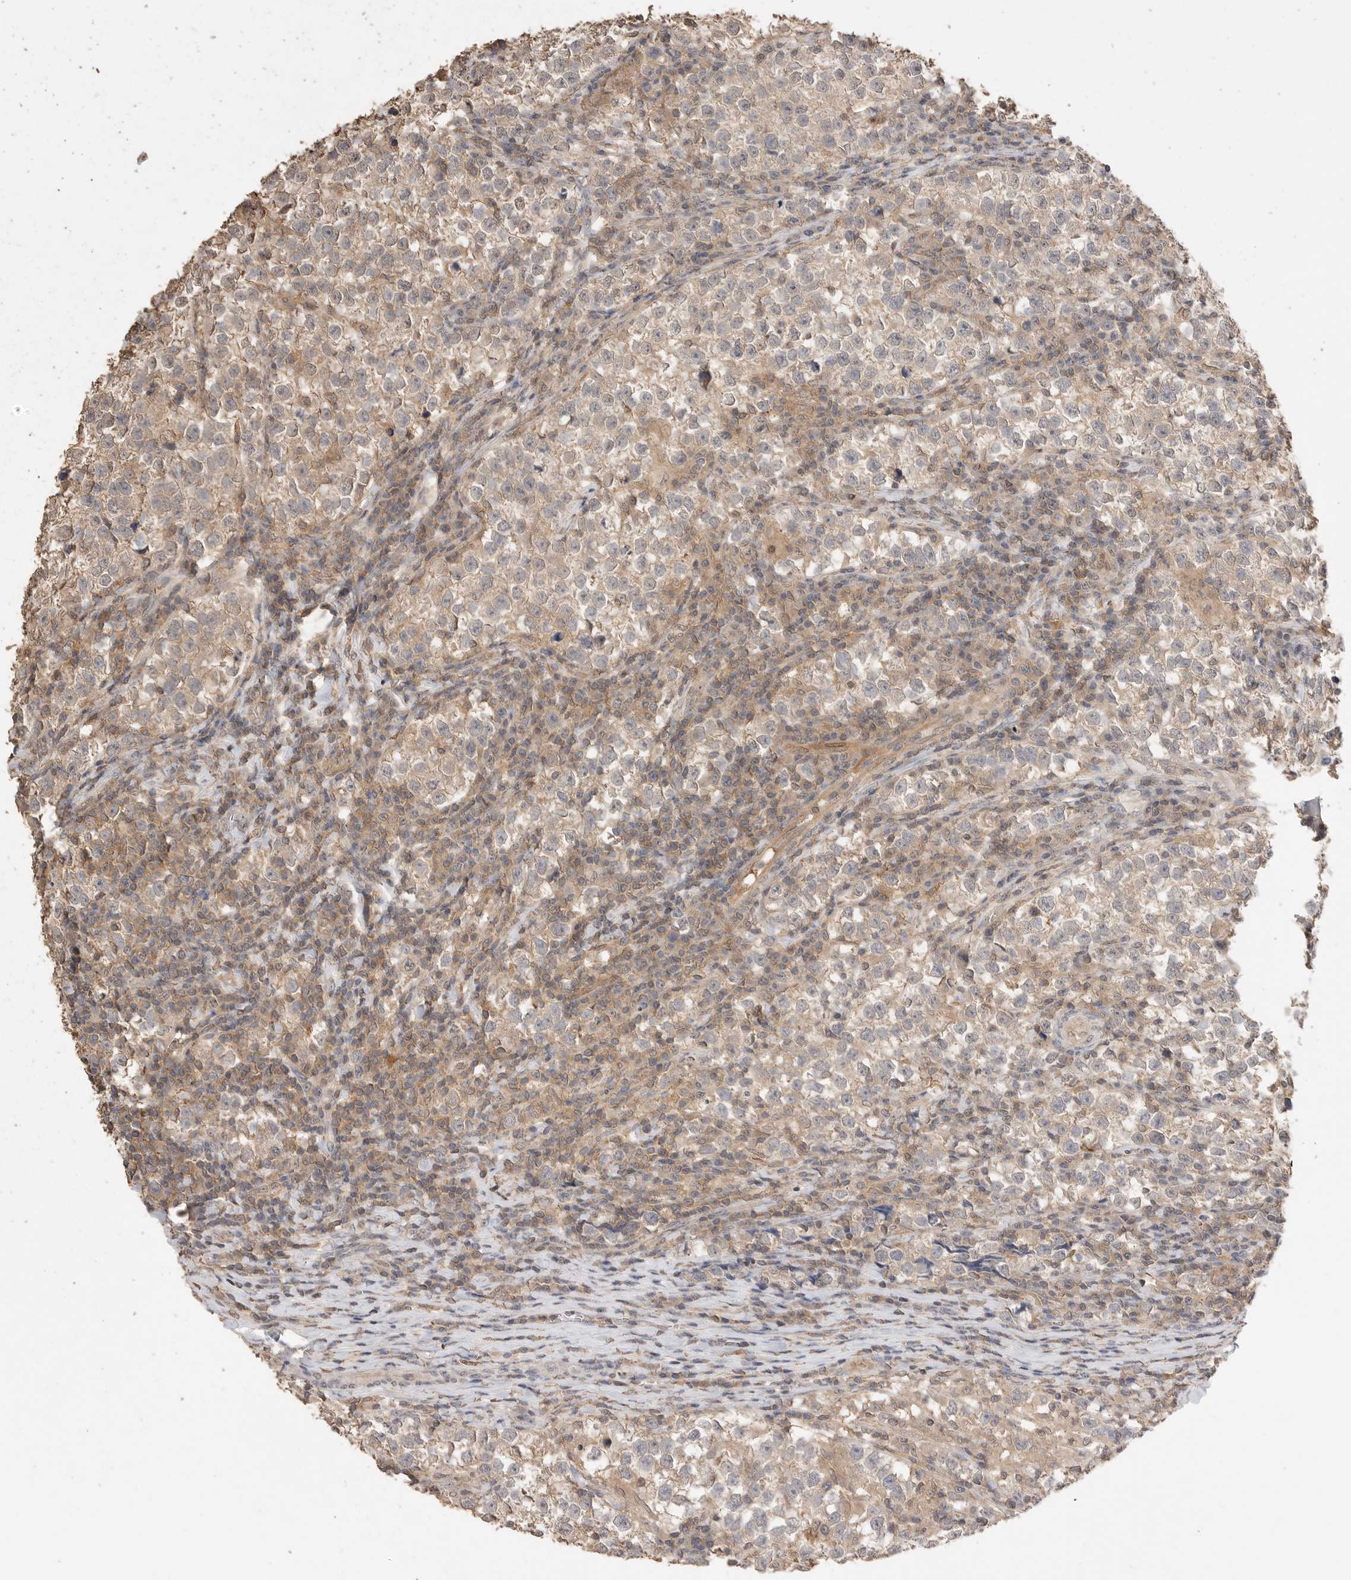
{"staining": {"intensity": "weak", "quantity": "25%-75%", "location": "cytoplasmic/membranous"}, "tissue": "testis cancer", "cell_type": "Tumor cells", "image_type": "cancer", "snomed": [{"axis": "morphology", "description": "Normal tissue, NOS"}, {"axis": "morphology", "description": "Seminoma, NOS"}, {"axis": "topography", "description": "Testis"}], "caption": "The micrograph displays a brown stain indicating the presence of a protein in the cytoplasmic/membranous of tumor cells in testis cancer (seminoma).", "gene": "MAP2K1", "patient": {"sex": "male", "age": 43}}